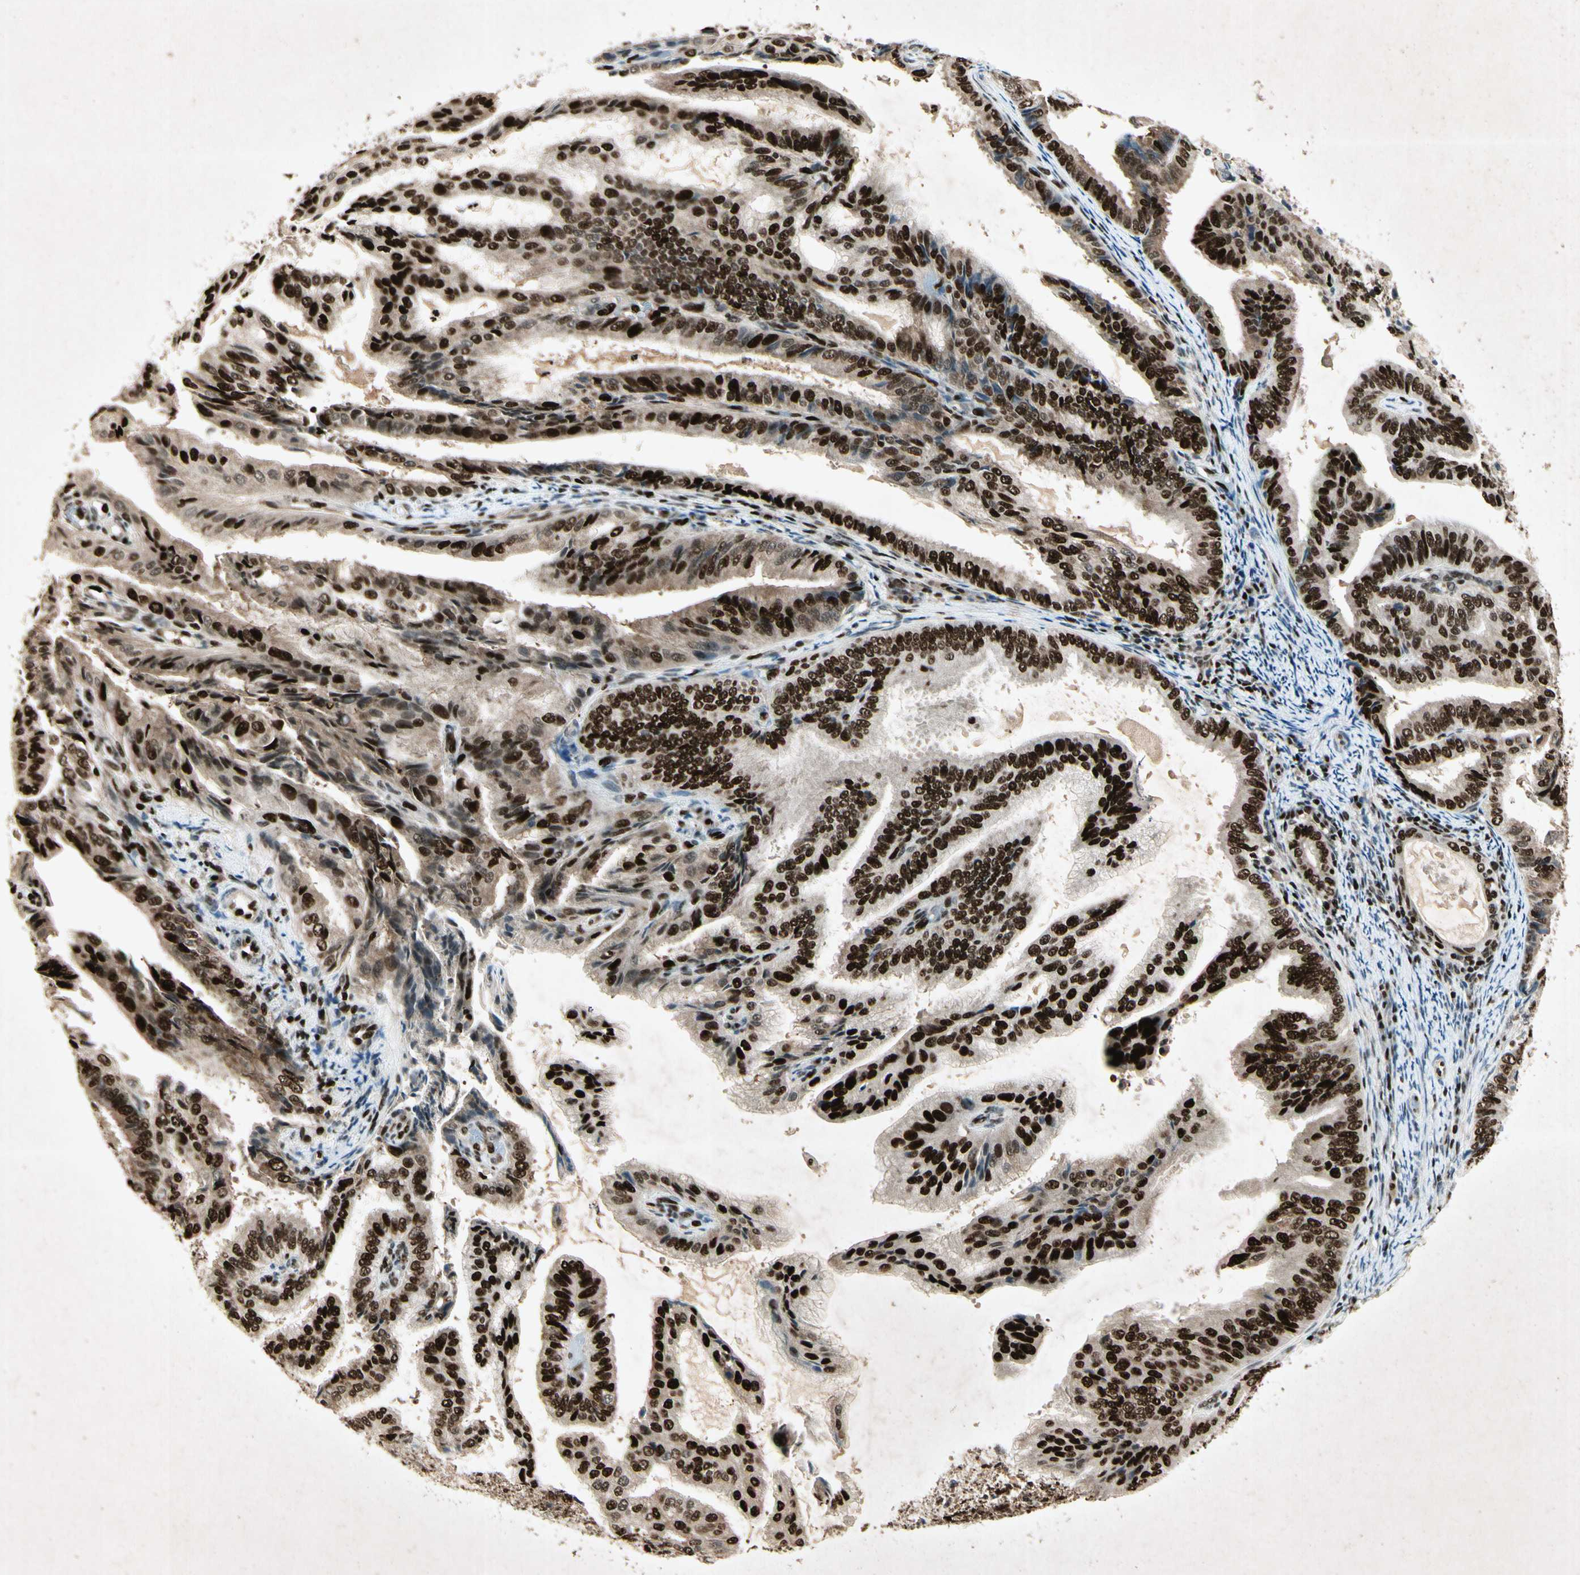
{"staining": {"intensity": "strong", "quantity": ">75%", "location": "nuclear"}, "tissue": "endometrial cancer", "cell_type": "Tumor cells", "image_type": "cancer", "snomed": [{"axis": "morphology", "description": "Adenocarcinoma, NOS"}, {"axis": "topography", "description": "Endometrium"}], "caption": "Strong nuclear staining for a protein is identified in about >75% of tumor cells of endometrial cancer using IHC.", "gene": "RNF43", "patient": {"sex": "female", "age": 58}}